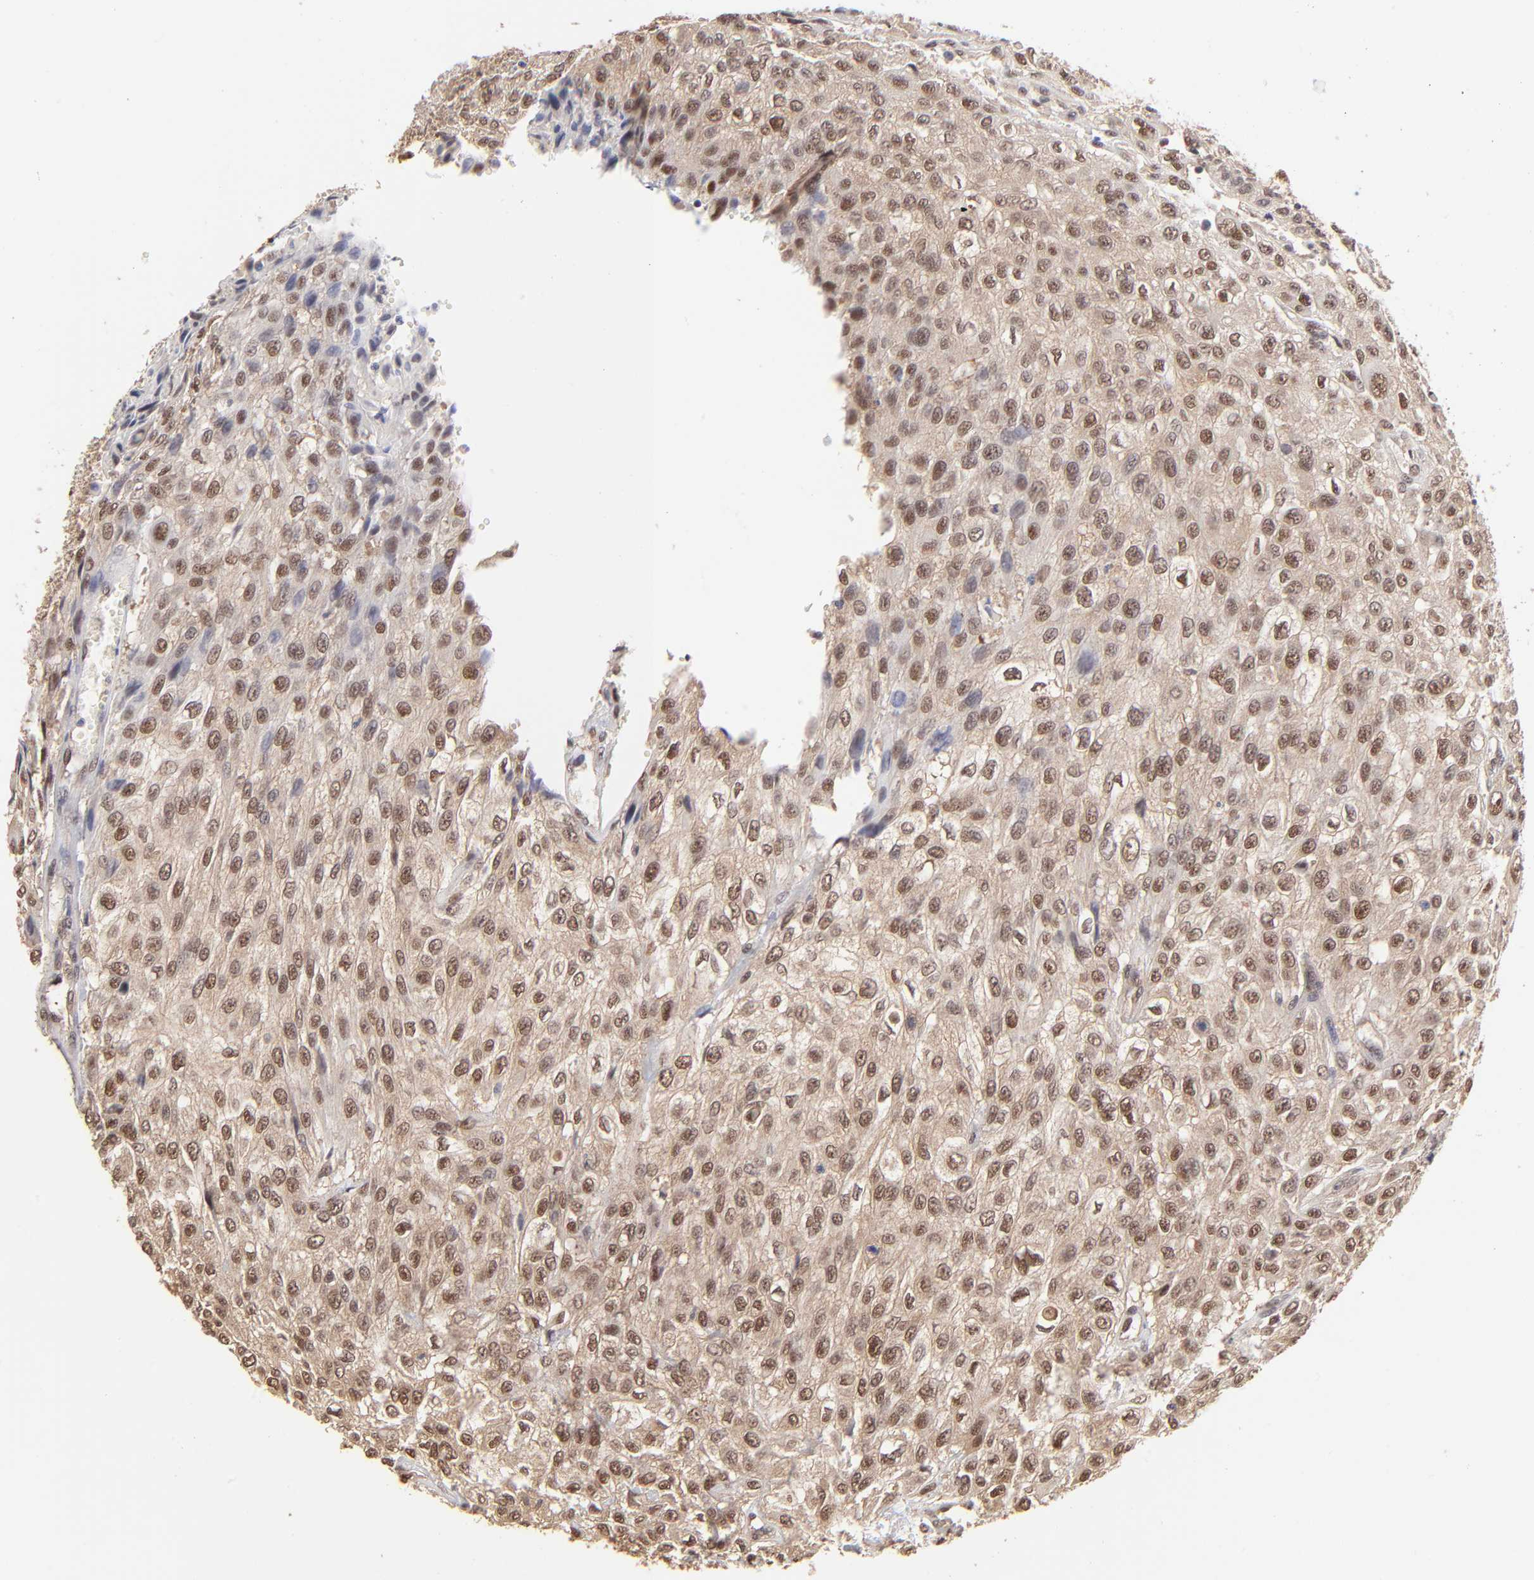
{"staining": {"intensity": "moderate", "quantity": ">75%", "location": "nuclear"}, "tissue": "urothelial cancer", "cell_type": "Tumor cells", "image_type": "cancer", "snomed": [{"axis": "morphology", "description": "Urothelial carcinoma, High grade"}, {"axis": "topography", "description": "Urinary bladder"}], "caption": "Urothelial cancer stained with a protein marker shows moderate staining in tumor cells.", "gene": "PSMC4", "patient": {"sex": "male", "age": 57}}